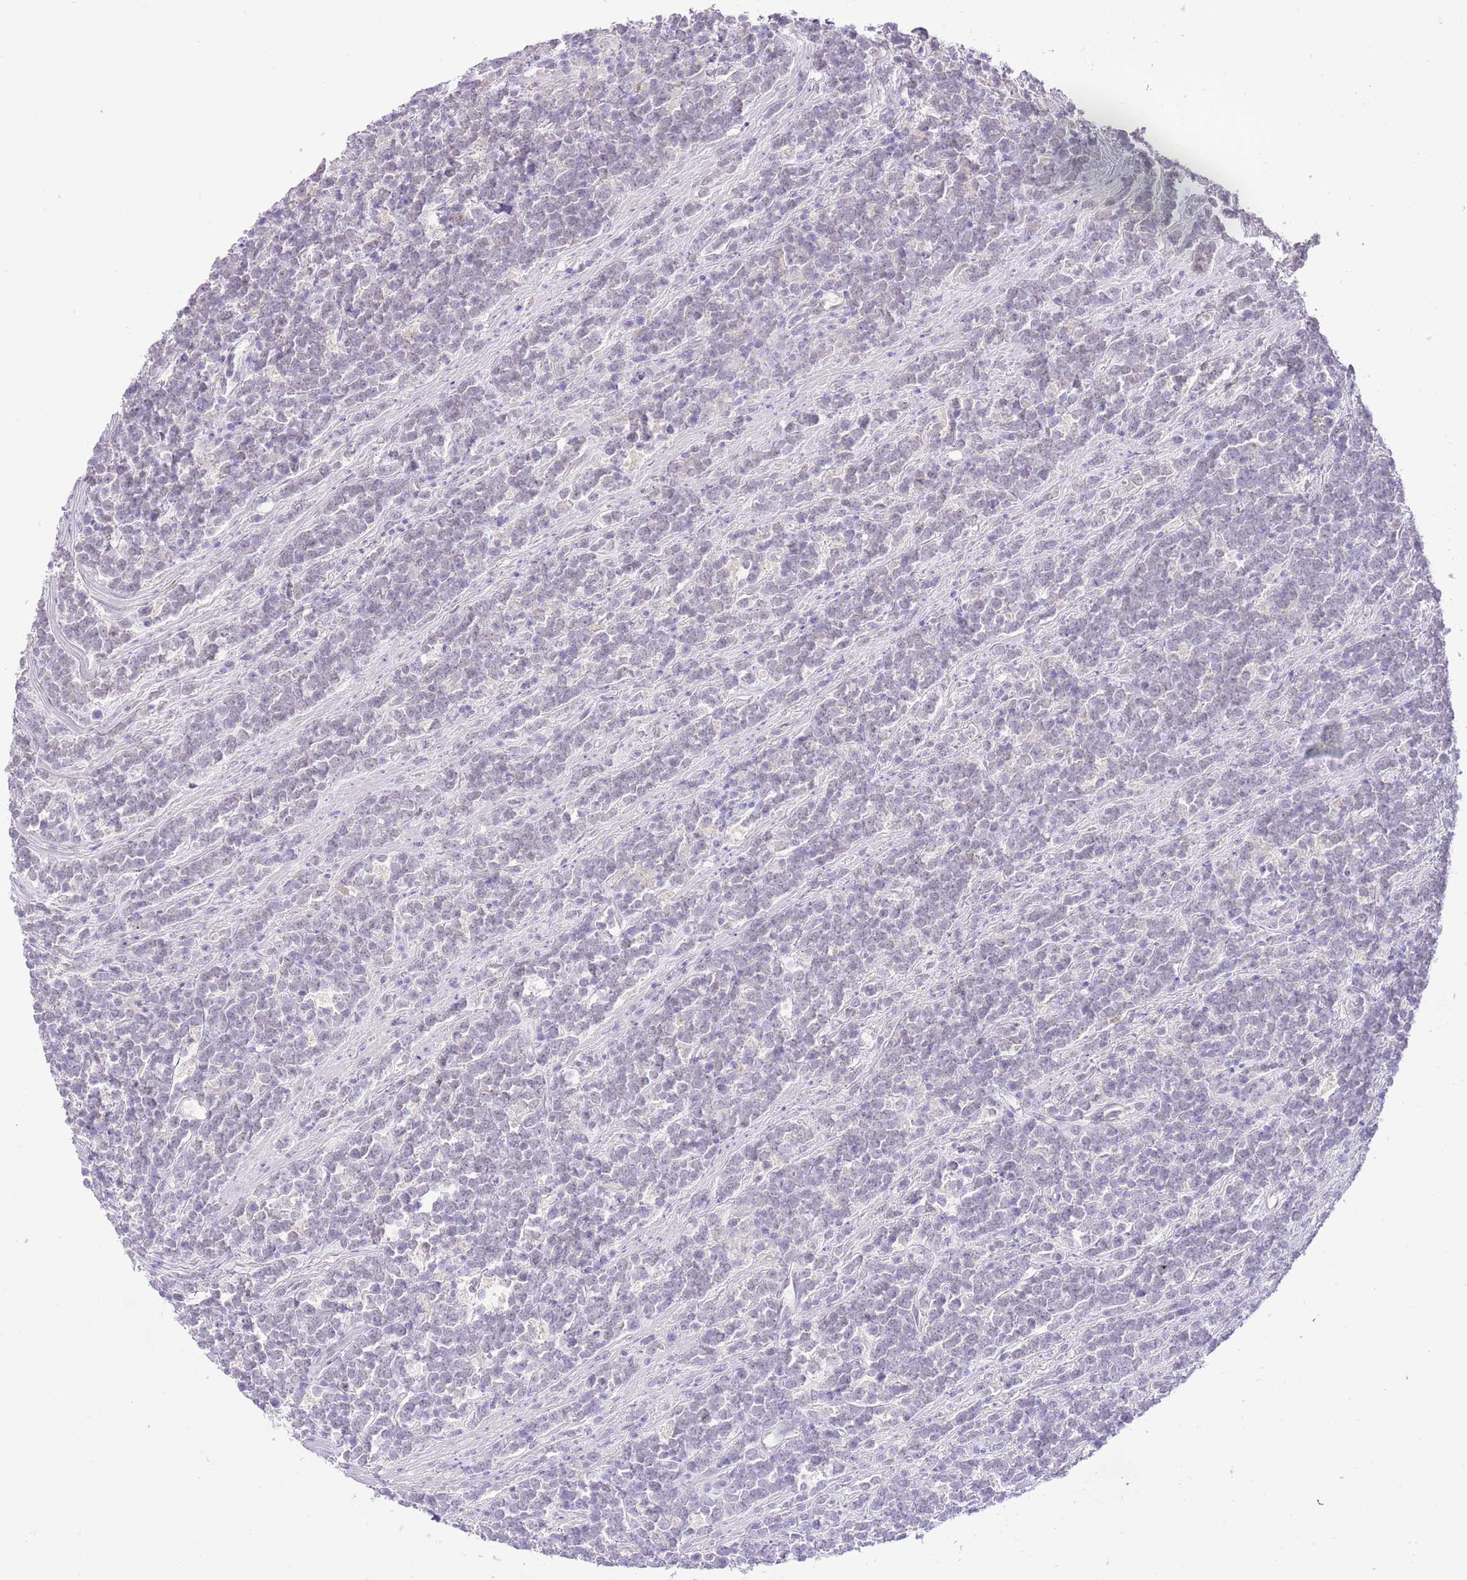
{"staining": {"intensity": "weak", "quantity": "<25%", "location": "nuclear"}, "tissue": "lymphoma", "cell_type": "Tumor cells", "image_type": "cancer", "snomed": [{"axis": "morphology", "description": "Malignant lymphoma, non-Hodgkin's type, High grade"}, {"axis": "topography", "description": "Small intestine"}, {"axis": "topography", "description": "Colon"}], "caption": "Immunohistochemistry image of neoplastic tissue: high-grade malignant lymphoma, non-Hodgkin's type stained with DAB (3,3'-diaminobenzidine) displays no significant protein staining in tumor cells.", "gene": "IZUMO4", "patient": {"sex": "male", "age": 8}}